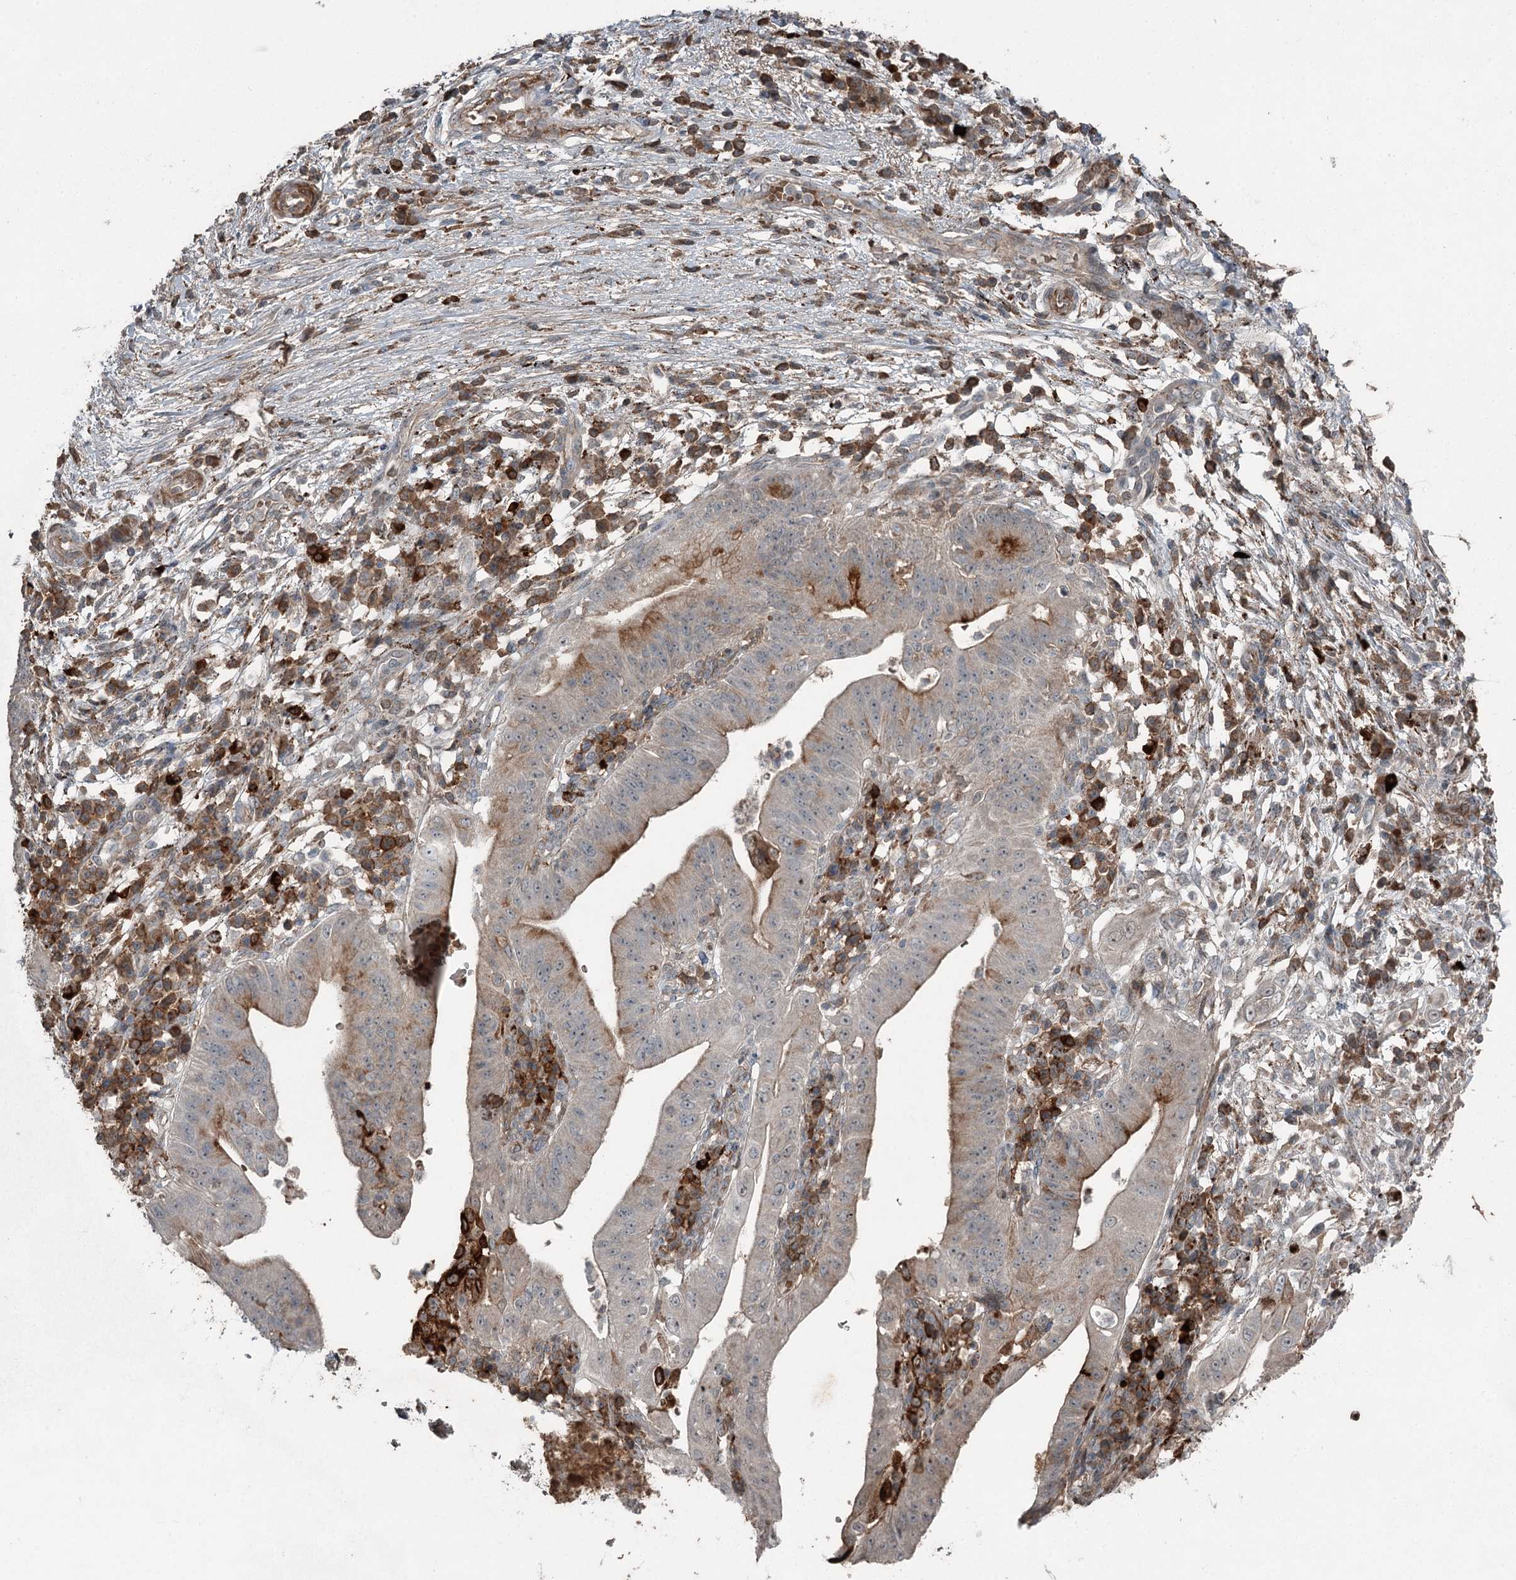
{"staining": {"intensity": "moderate", "quantity": "<25%", "location": "cytoplasmic/membranous"}, "tissue": "pancreatic cancer", "cell_type": "Tumor cells", "image_type": "cancer", "snomed": [{"axis": "morphology", "description": "Adenocarcinoma, NOS"}, {"axis": "topography", "description": "Pancreas"}], "caption": "This is an image of immunohistochemistry (IHC) staining of pancreatic cancer, which shows moderate positivity in the cytoplasmic/membranous of tumor cells.", "gene": "SLC39A8", "patient": {"sex": "male", "age": 68}}